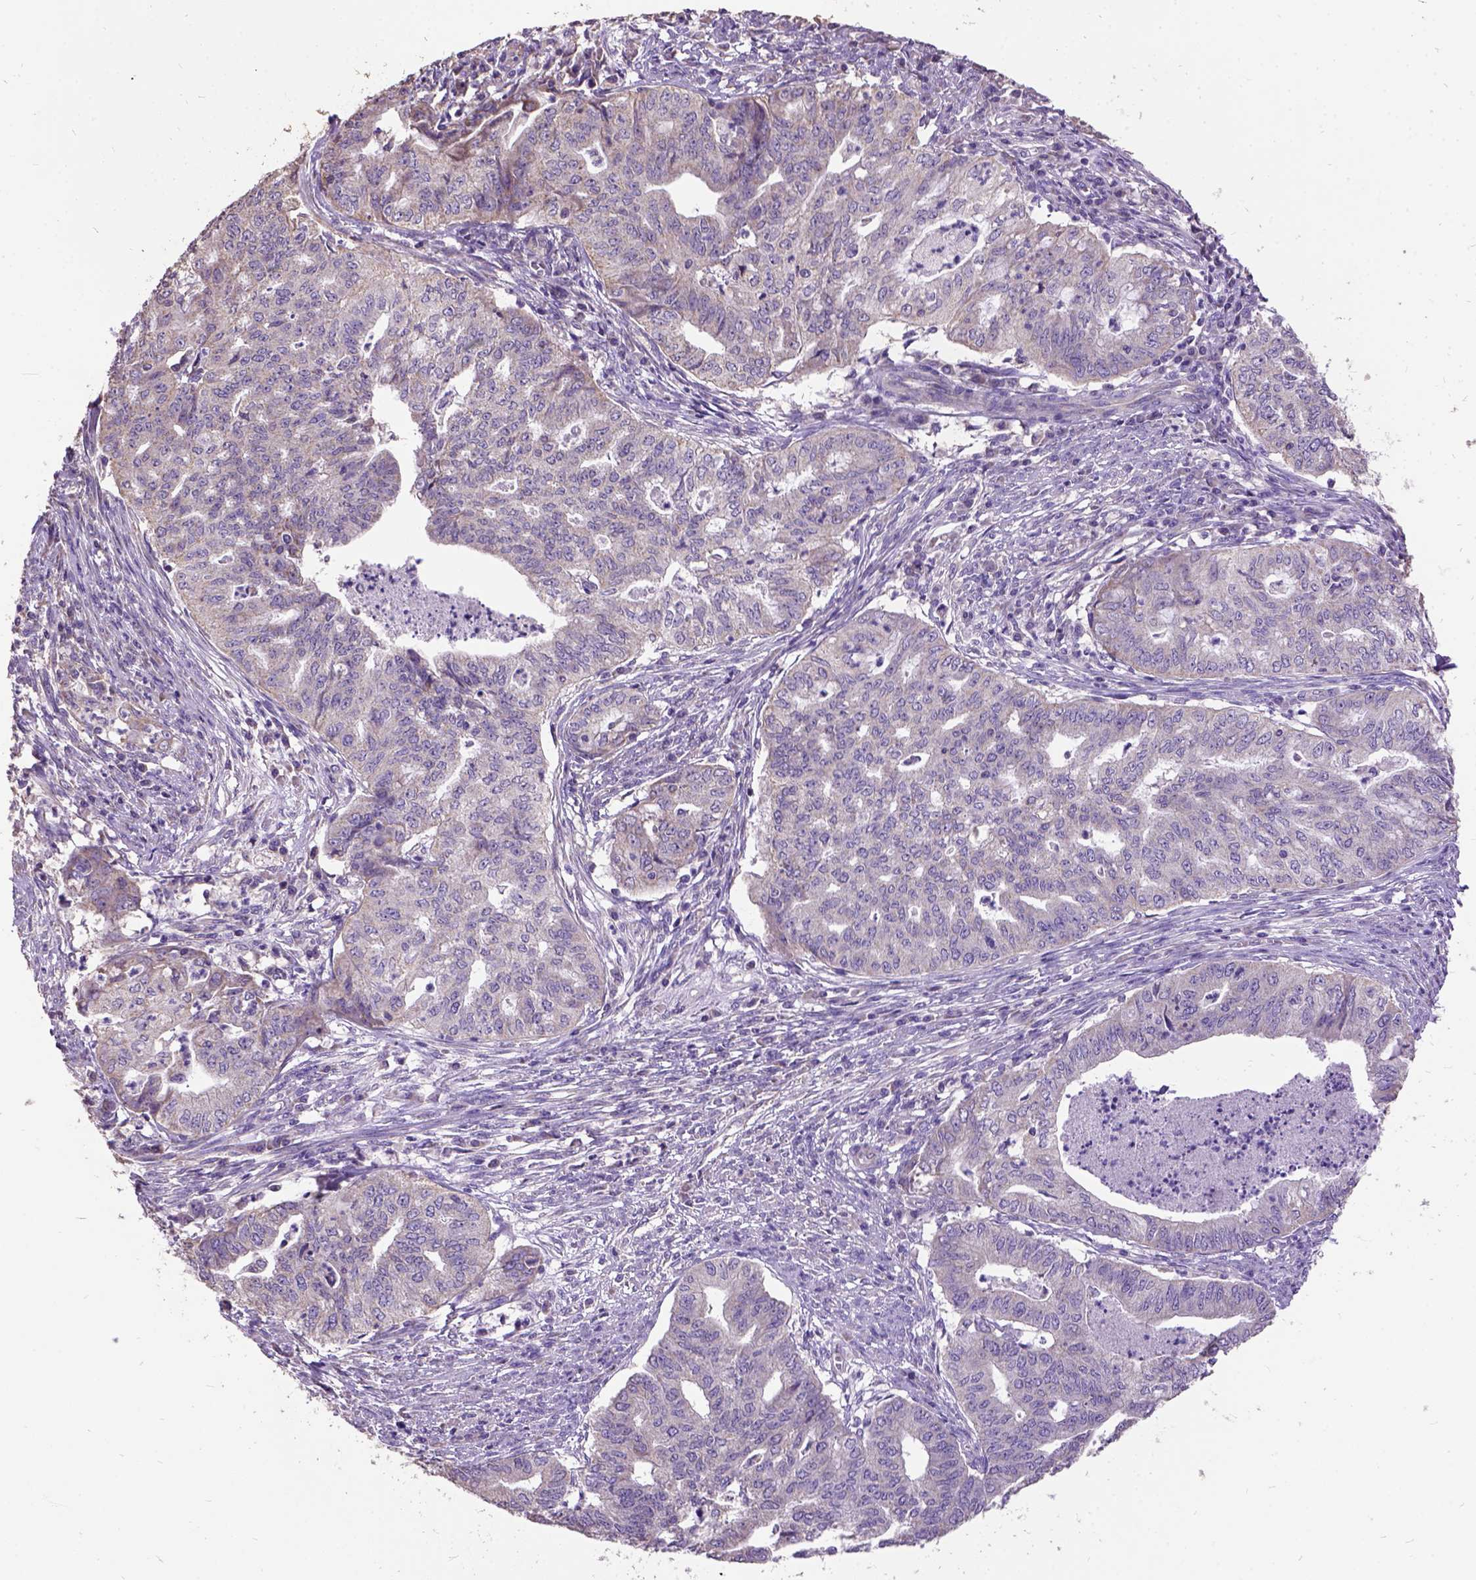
{"staining": {"intensity": "negative", "quantity": "none", "location": "none"}, "tissue": "endometrial cancer", "cell_type": "Tumor cells", "image_type": "cancer", "snomed": [{"axis": "morphology", "description": "Adenocarcinoma, NOS"}, {"axis": "topography", "description": "Endometrium"}], "caption": "The histopathology image reveals no staining of tumor cells in endometrial cancer (adenocarcinoma).", "gene": "DQX1", "patient": {"sex": "female", "age": 79}}